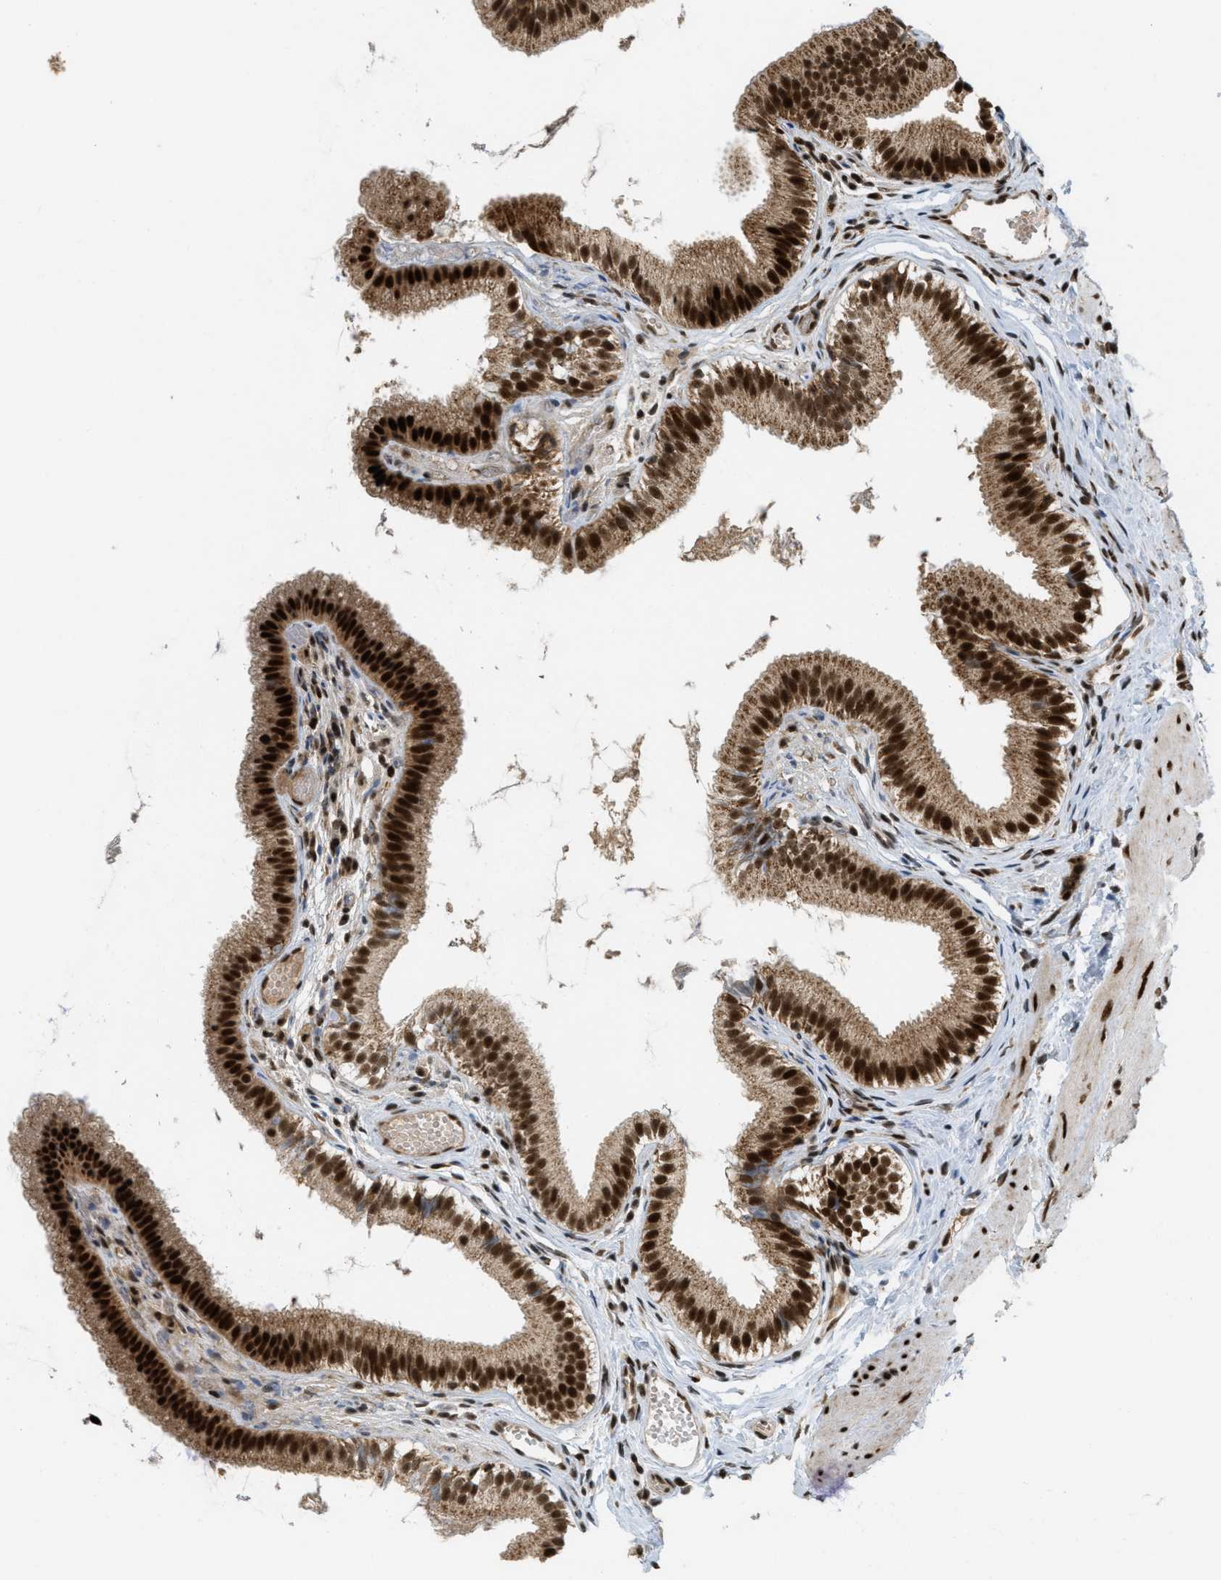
{"staining": {"intensity": "strong", "quantity": ">75%", "location": "cytoplasmic/membranous,nuclear"}, "tissue": "gallbladder", "cell_type": "Glandular cells", "image_type": "normal", "snomed": [{"axis": "morphology", "description": "Normal tissue, NOS"}, {"axis": "topography", "description": "Gallbladder"}], "caption": "High-magnification brightfield microscopy of unremarkable gallbladder stained with DAB (brown) and counterstained with hematoxylin (blue). glandular cells exhibit strong cytoplasmic/membranous,nuclear expression is identified in approximately>75% of cells. (DAB (3,3'-diaminobenzidine) IHC, brown staining for protein, blue staining for nuclei).", "gene": "TLK1", "patient": {"sex": "female", "age": 26}}